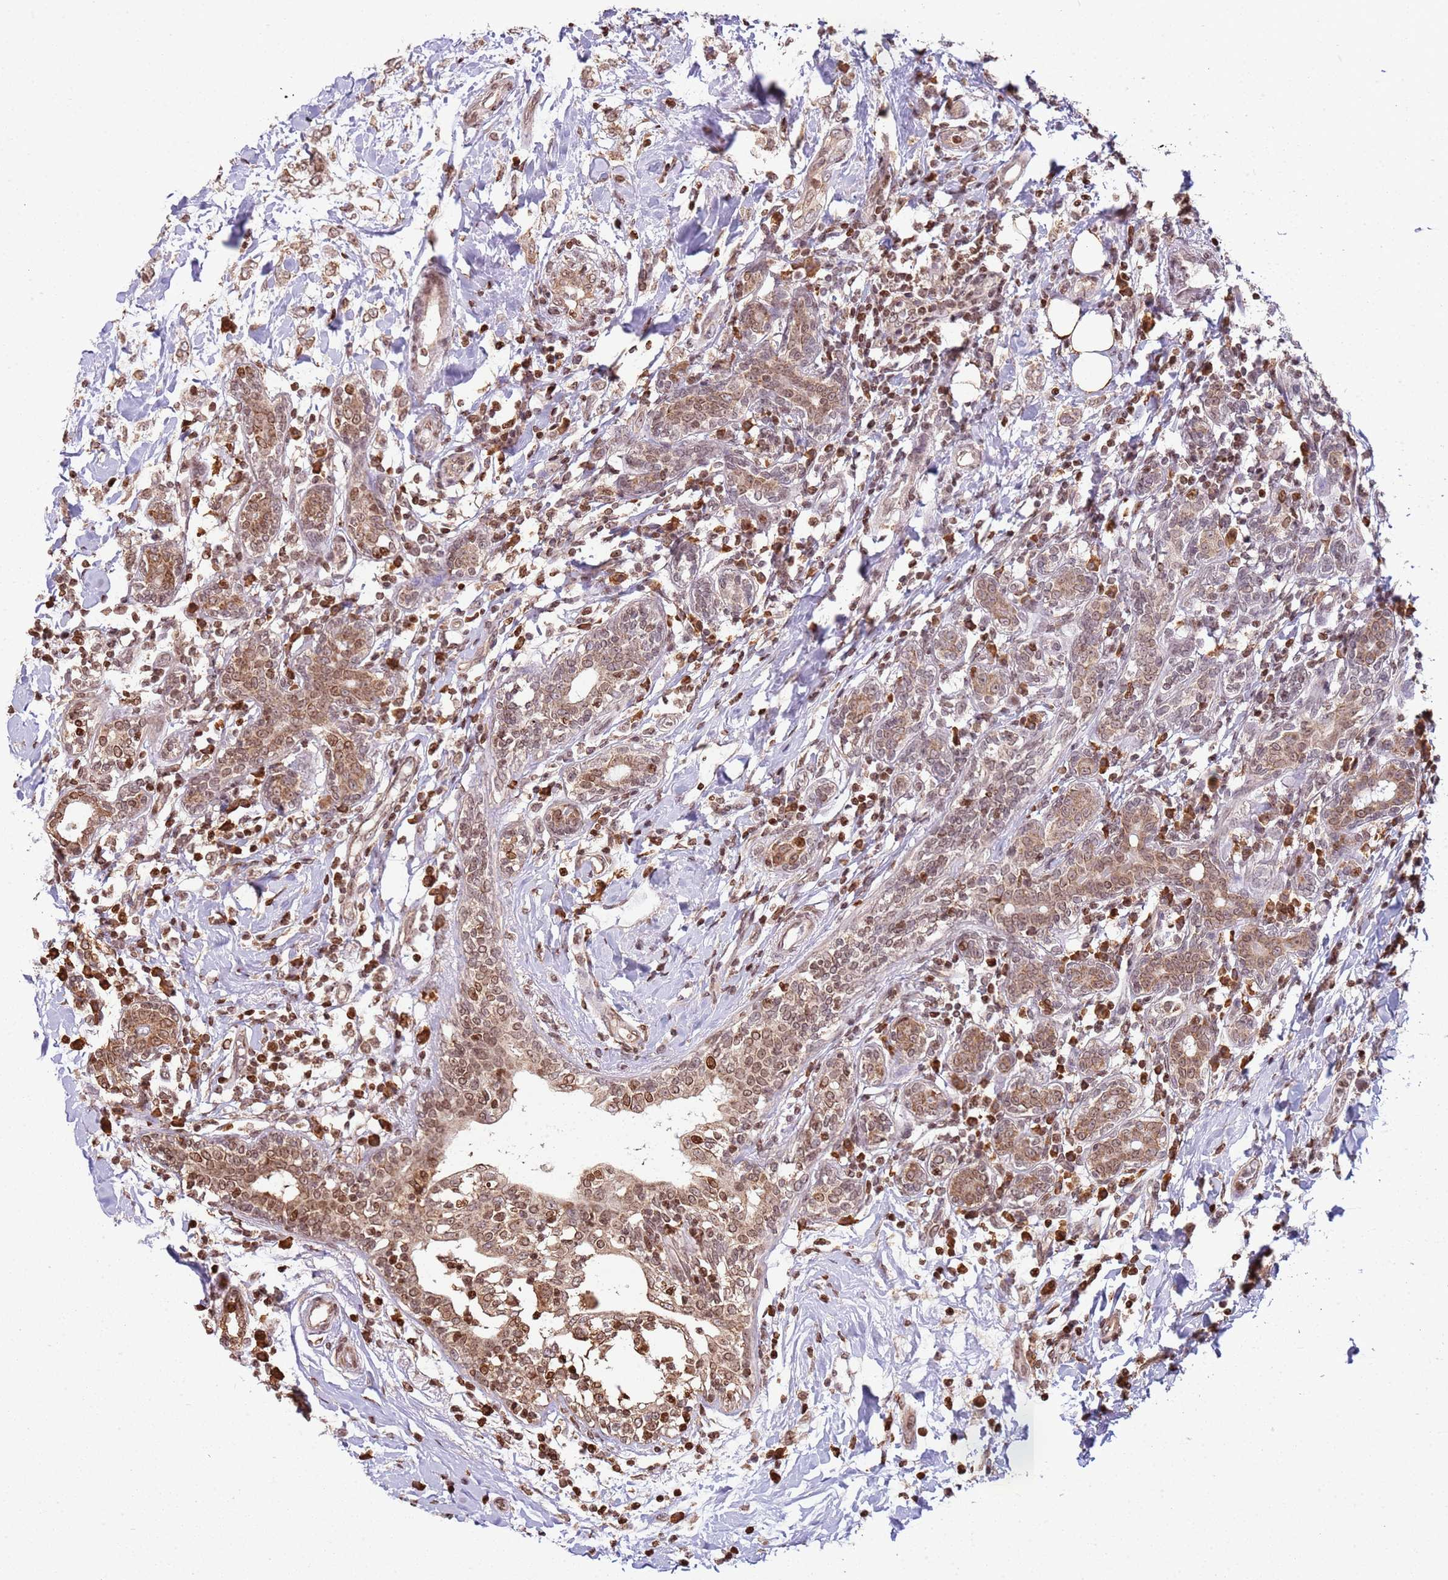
{"staining": {"intensity": "moderate", "quantity": ">75%", "location": "cytoplasmic/membranous"}, "tissue": "breast cancer", "cell_type": "Tumor cells", "image_type": "cancer", "snomed": [{"axis": "morphology", "description": "Normal tissue, NOS"}, {"axis": "morphology", "description": "Lobular carcinoma"}, {"axis": "topography", "description": "Breast"}], "caption": "Immunohistochemical staining of breast cancer (lobular carcinoma) exhibits moderate cytoplasmic/membranous protein staining in about >75% of tumor cells. (brown staining indicates protein expression, while blue staining denotes nuclei).", "gene": "SCAF1", "patient": {"sex": "female", "age": 47}}